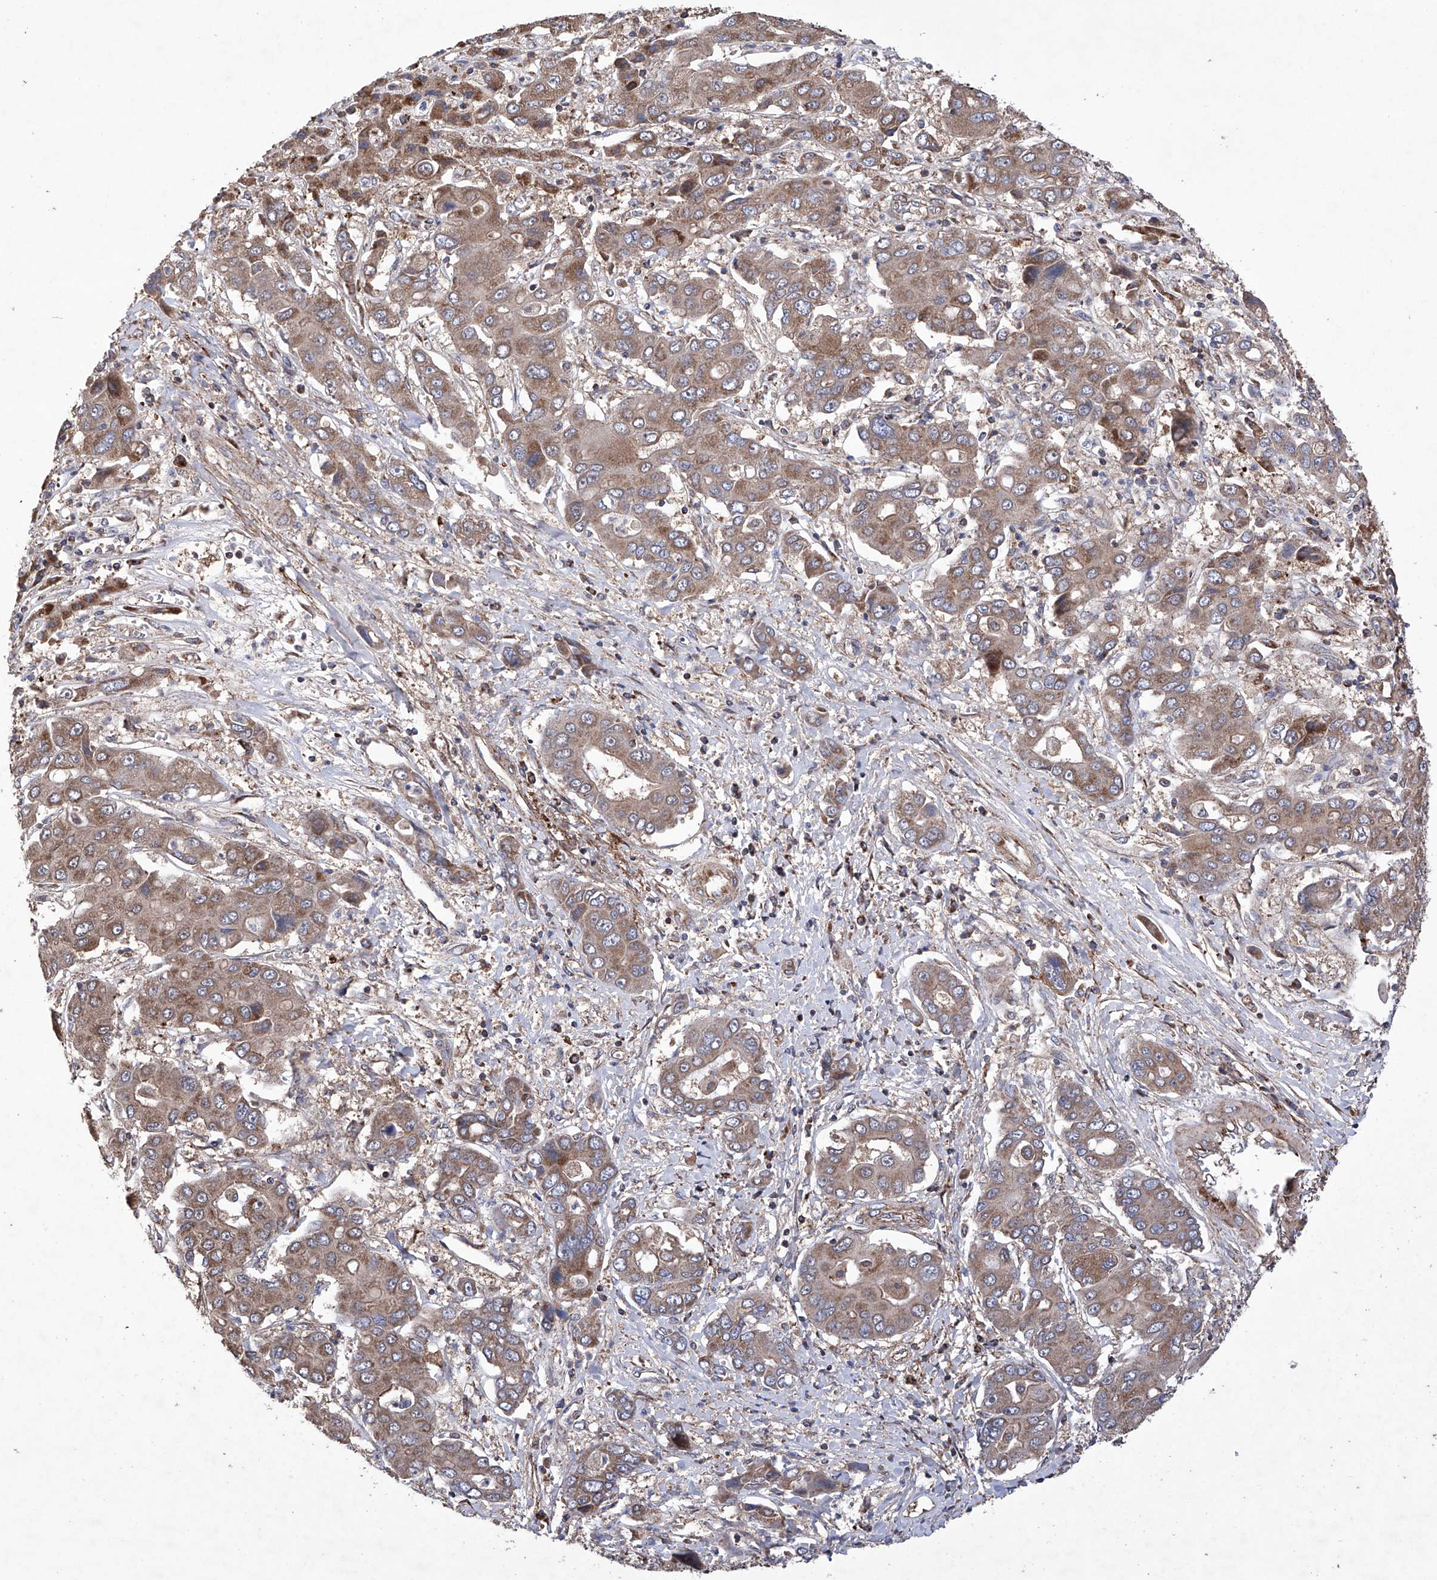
{"staining": {"intensity": "weak", "quantity": ">75%", "location": "cytoplasmic/membranous"}, "tissue": "liver cancer", "cell_type": "Tumor cells", "image_type": "cancer", "snomed": [{"axis": "morphology", "description": "Cholangiocarcinoma"}, {"axis": "topography", "description": "Liver"}], "caption": "Liver cholangiocarcinoma tissue reveals weak cytoplasmic/membranous staining in approximately >75% of tumor cells The staining was performed using DAB (3,3'-diaminobenzidine), with brown indicating positive protein expression. Nuclei are stained blue with hematoxylin.", "gene": "EFCAB2", "patient": {"sex": "male", "age": 67}}